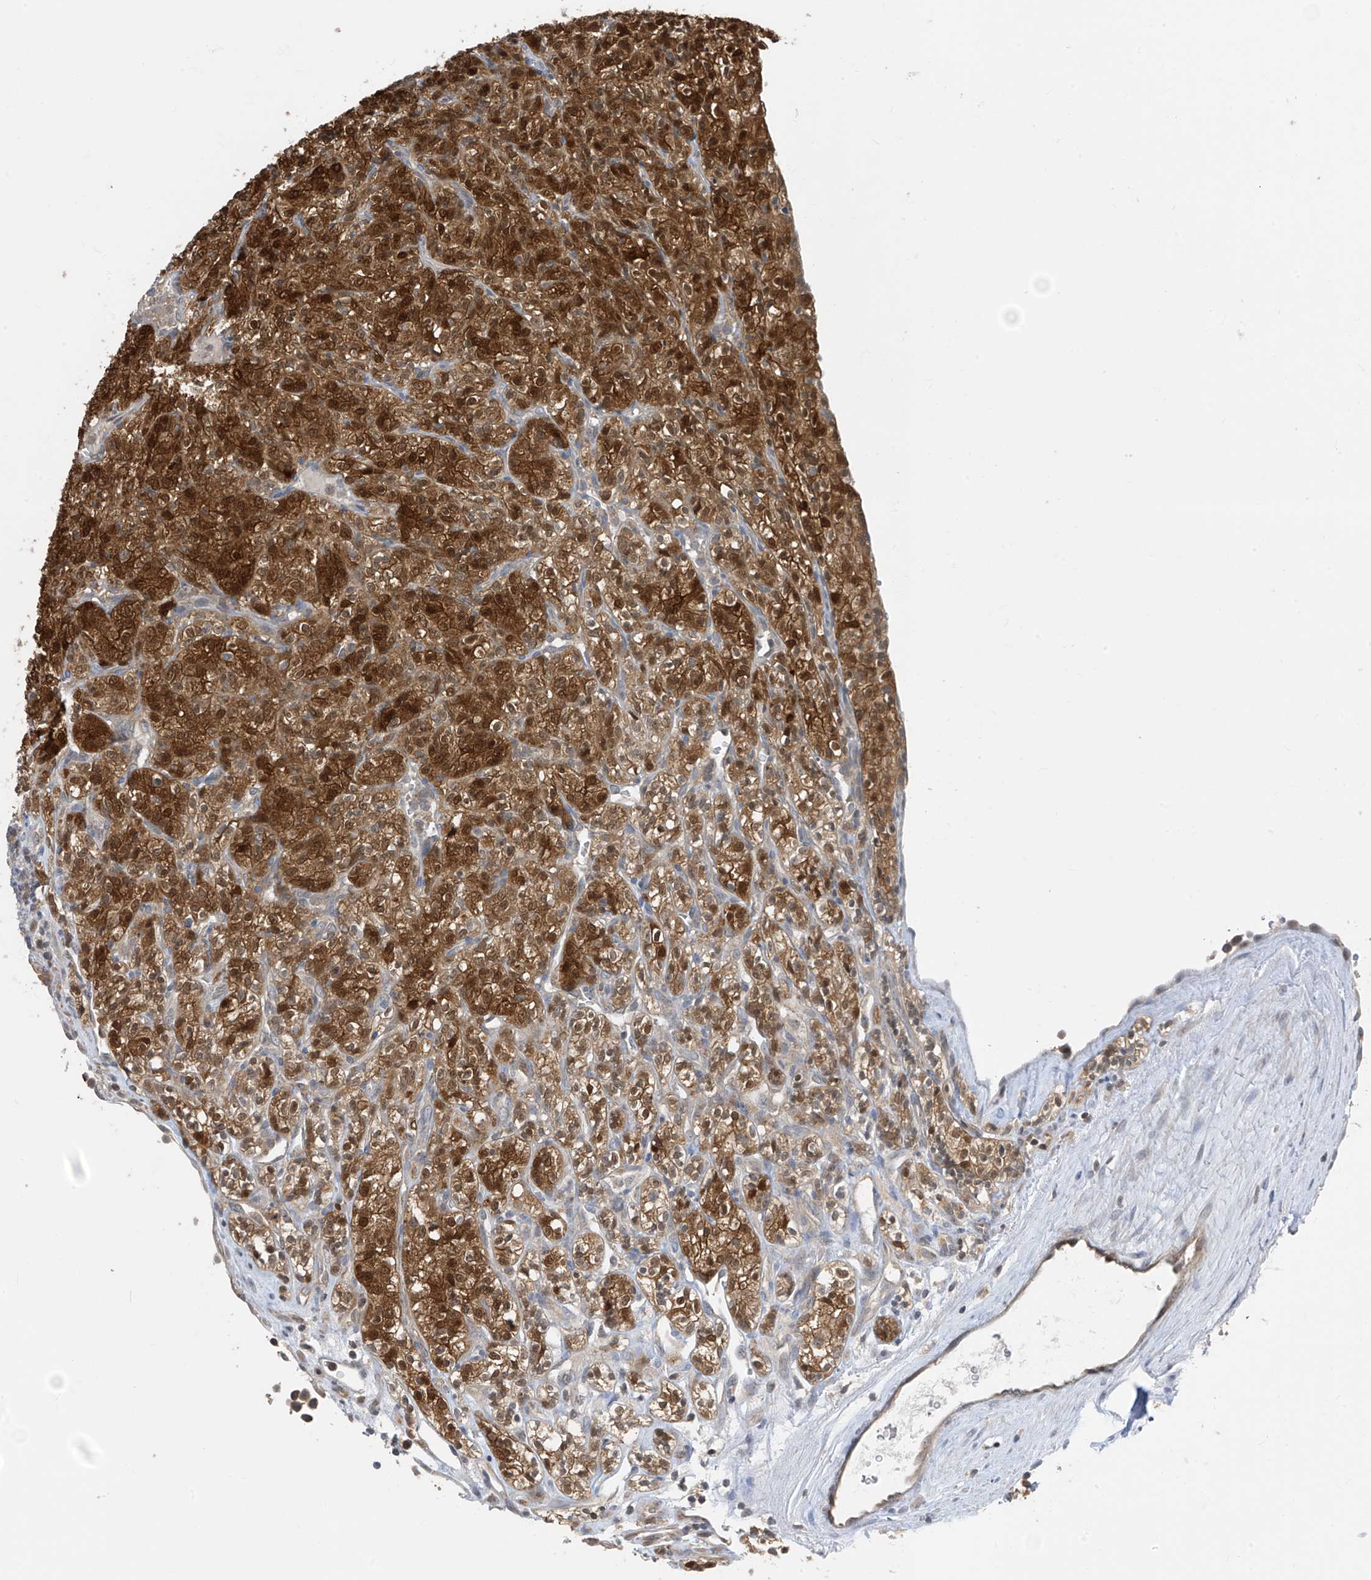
{"staining": {"intensity": "strong", "quantity": ">75%", "location": "cytoplasmic/membranous,nuclear"}, "tissue": "renal cancer", "cell_type": "Tumor cells", "image_type": "cancer", "snomed": [{"axis": "morphology", "description": "Adenocarcinoma, NOS"}, {"axis": "topography", "description": "Kidney"}], "caption": "This is an image of IHC staining of renal adenocarcinoma, which shows strong staining in the cytoplasmic/membranous and nuclear of tumor cells.", "gene": "TTC38", "patient": {"sex": "male", "age": 77}}